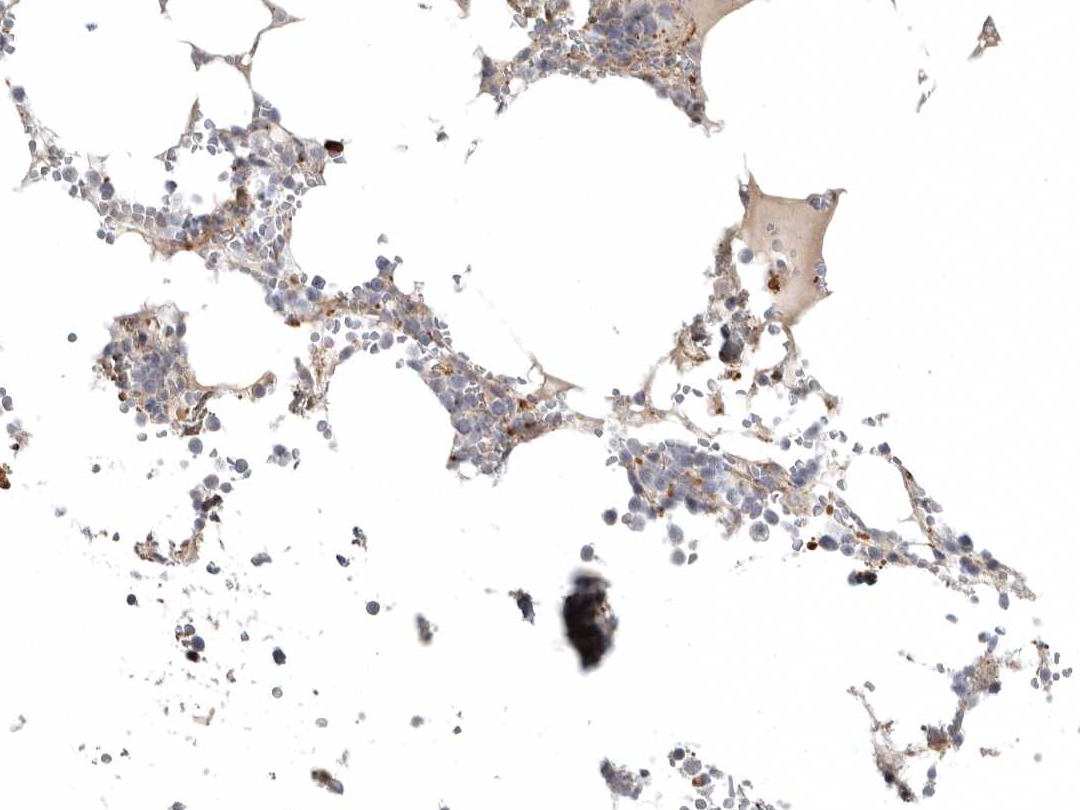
{"staining": {"intensity": "moderate", "quantity": "<25%", "location": "cytoplasmic/membranous"}, "tissue": "bone marrow", "cell_type": "Hematopoietic cells", "image_type": "normal", "snomed": [{"axis": "morphology", "description": "Normal tissue, NOS"}, {"axis": "topography", "description": "Bone marrow"}], "caption": "Bone marrow stained with a brown dye demonstrates moderate cytoplasmic/membranous positive expression in approximately <25% of hematopoietic cells.", "gene": "LONRF1", "patient": {"sex": "male", "age": 70}}